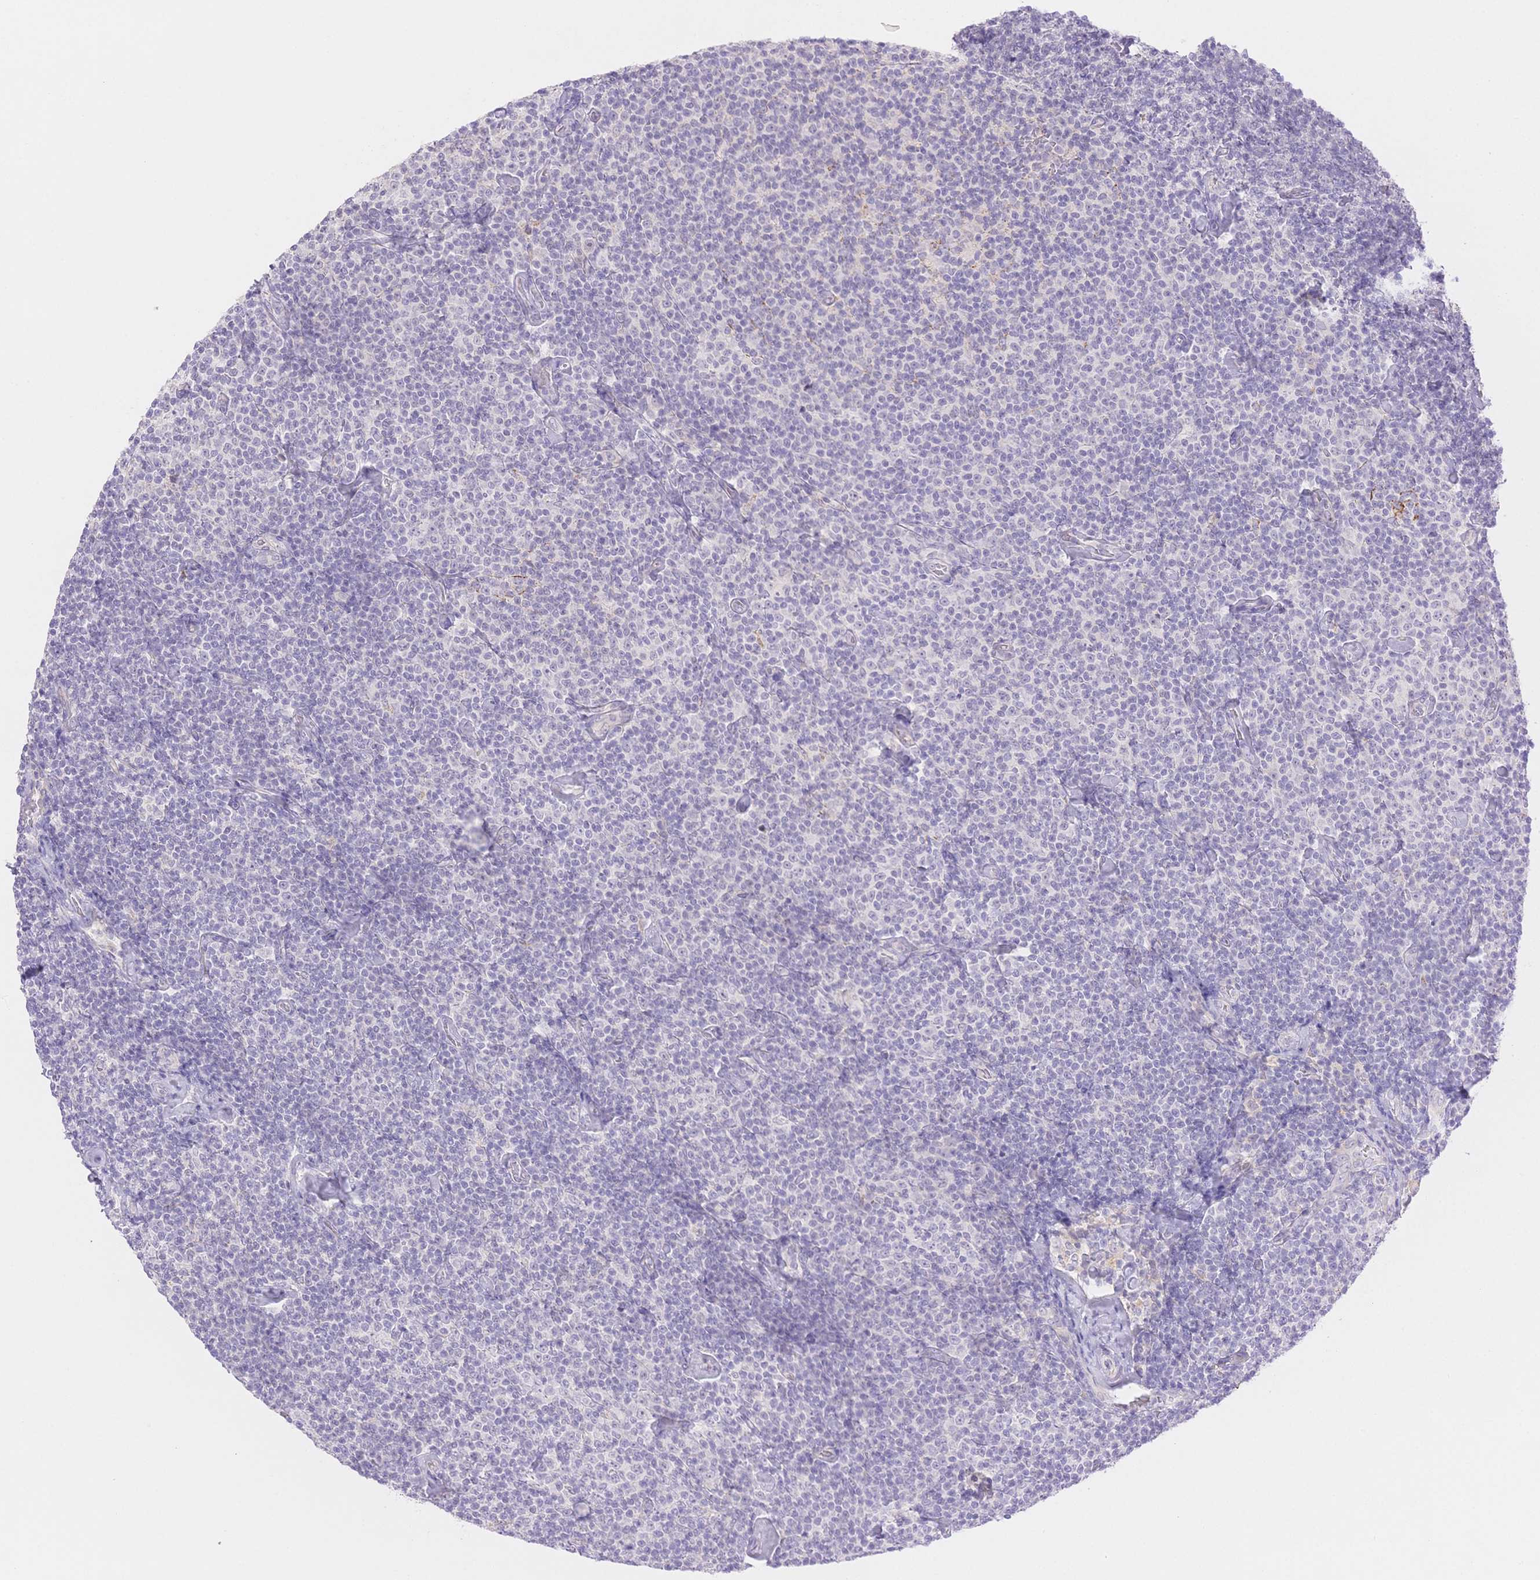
{"staining": {"intensity": "negative", "quantity": "none", "location": "none"}, "tissue": "lymphoma", "cell_type": "Tumor cells", "image_type": "cancer", "snomed": [{"axis": "morphology", "description": "Malignant lymphoma, non-Hodgkin's type, Low grade"}, {"axis": "topography", "description": "Lymph node"}], "caption": "Immunohistochemistry (IHC) of human low-grade malignant lymphoma, non-Hodgkin's type exhibits no positivity in tumor cells.", "gene": "WDR54", "patient": {"sex": "male", "age": 81}}